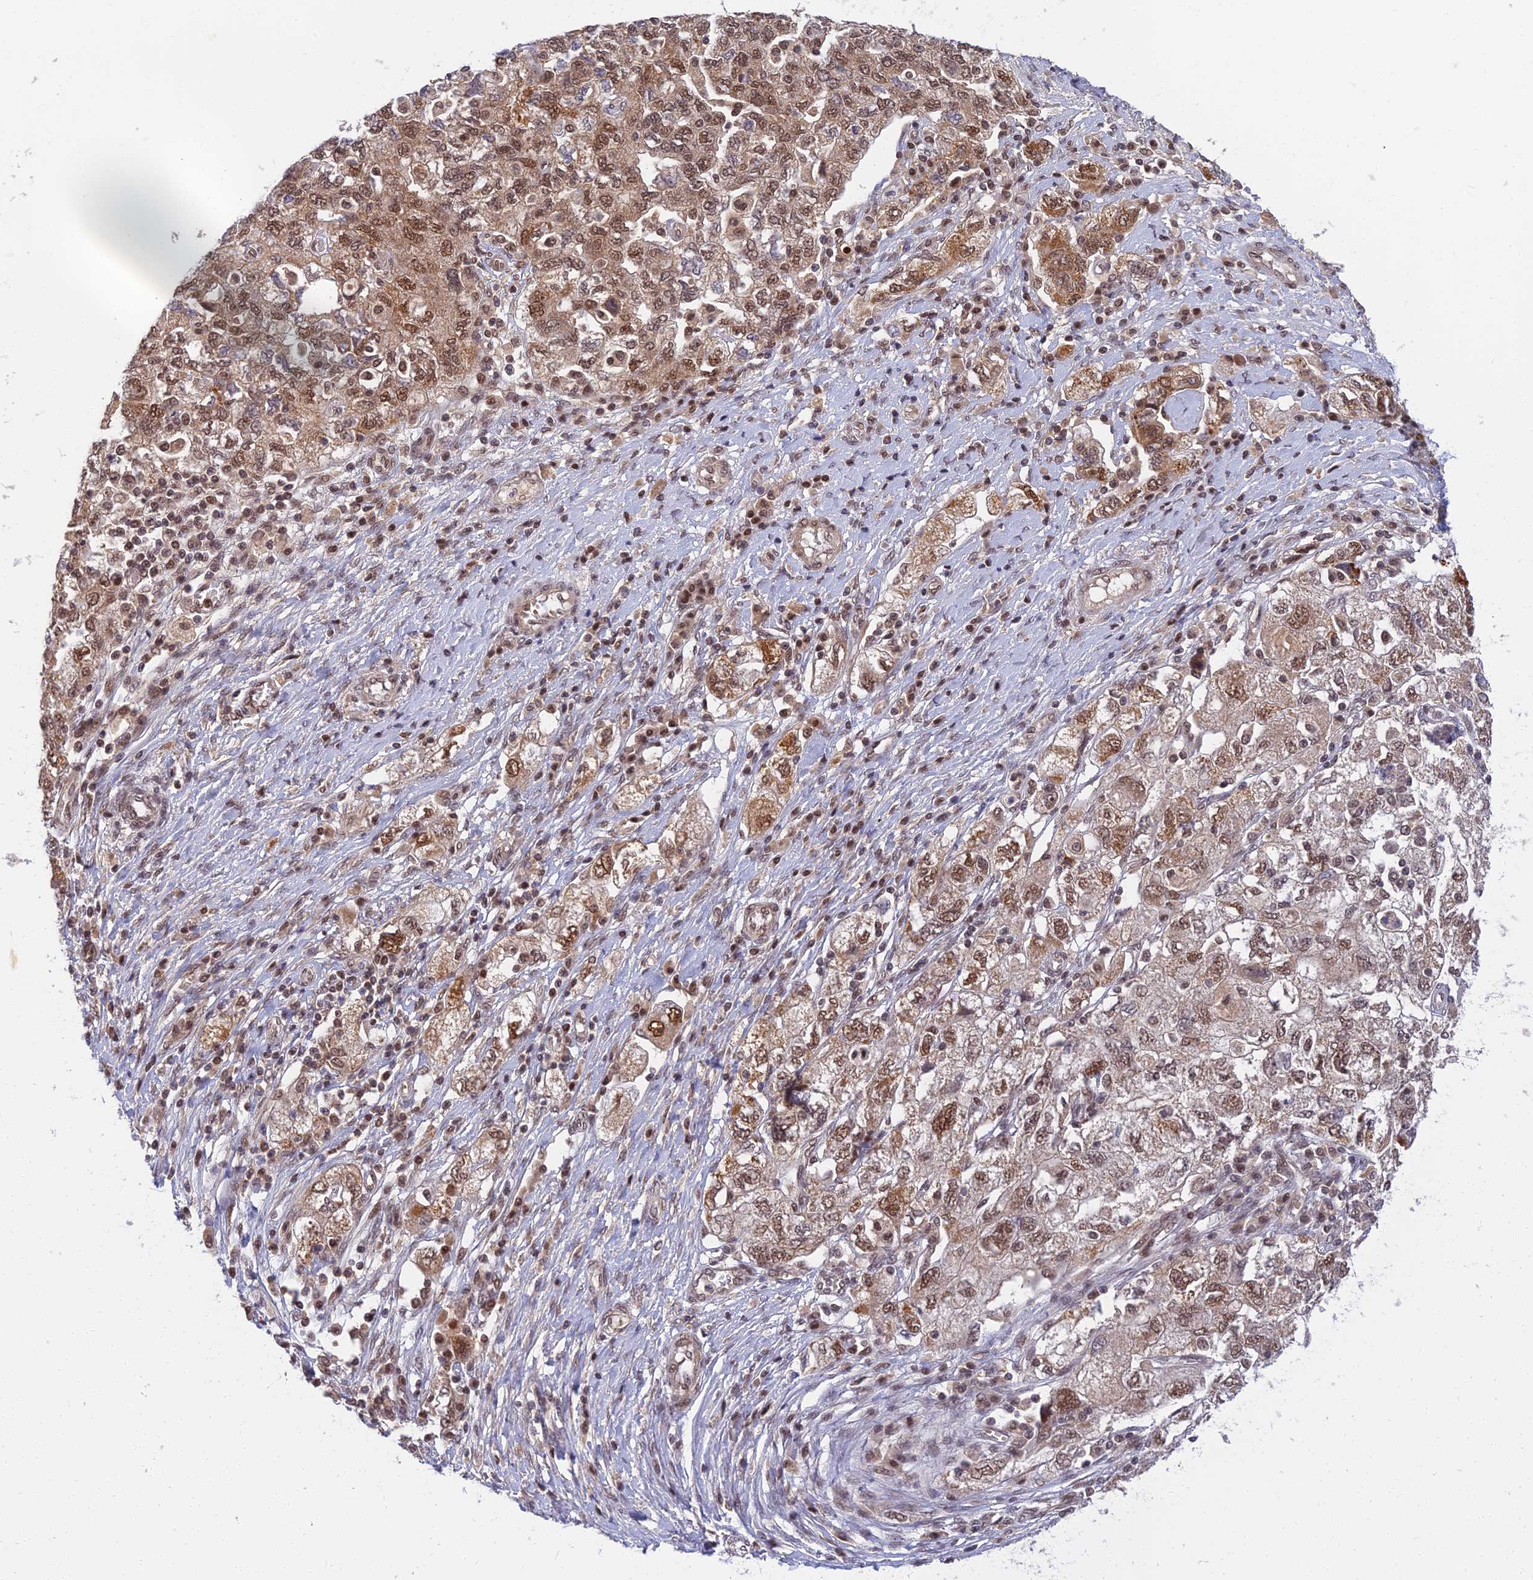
{"staining": {"intensity": "moderate", "quantity": ">75%", "location": "cytoplasmic/membranous,nuclear"}, "tissue": "ovarian cancer", "cell_type": "Tumor cells", "image_type": "cancer", "snomed": [{"axis": "morphology", "description": "Carcinoma, NOS"}, {"axis": "morphology", "description": "Cystadenocarcinoma, serous, NOS"}, {"axis": "topography", "description": "Ovary"}], "caption": "The micrograph exhibits staining of ovarian cancer (serous cystadenocarcinoma), revealing moderate cytoplasmic/membranous and nuclear protein positivity (brown color) within tumor cells.", "gene": "TCEA2", "patient": {"sex": "female", "age": 69}}